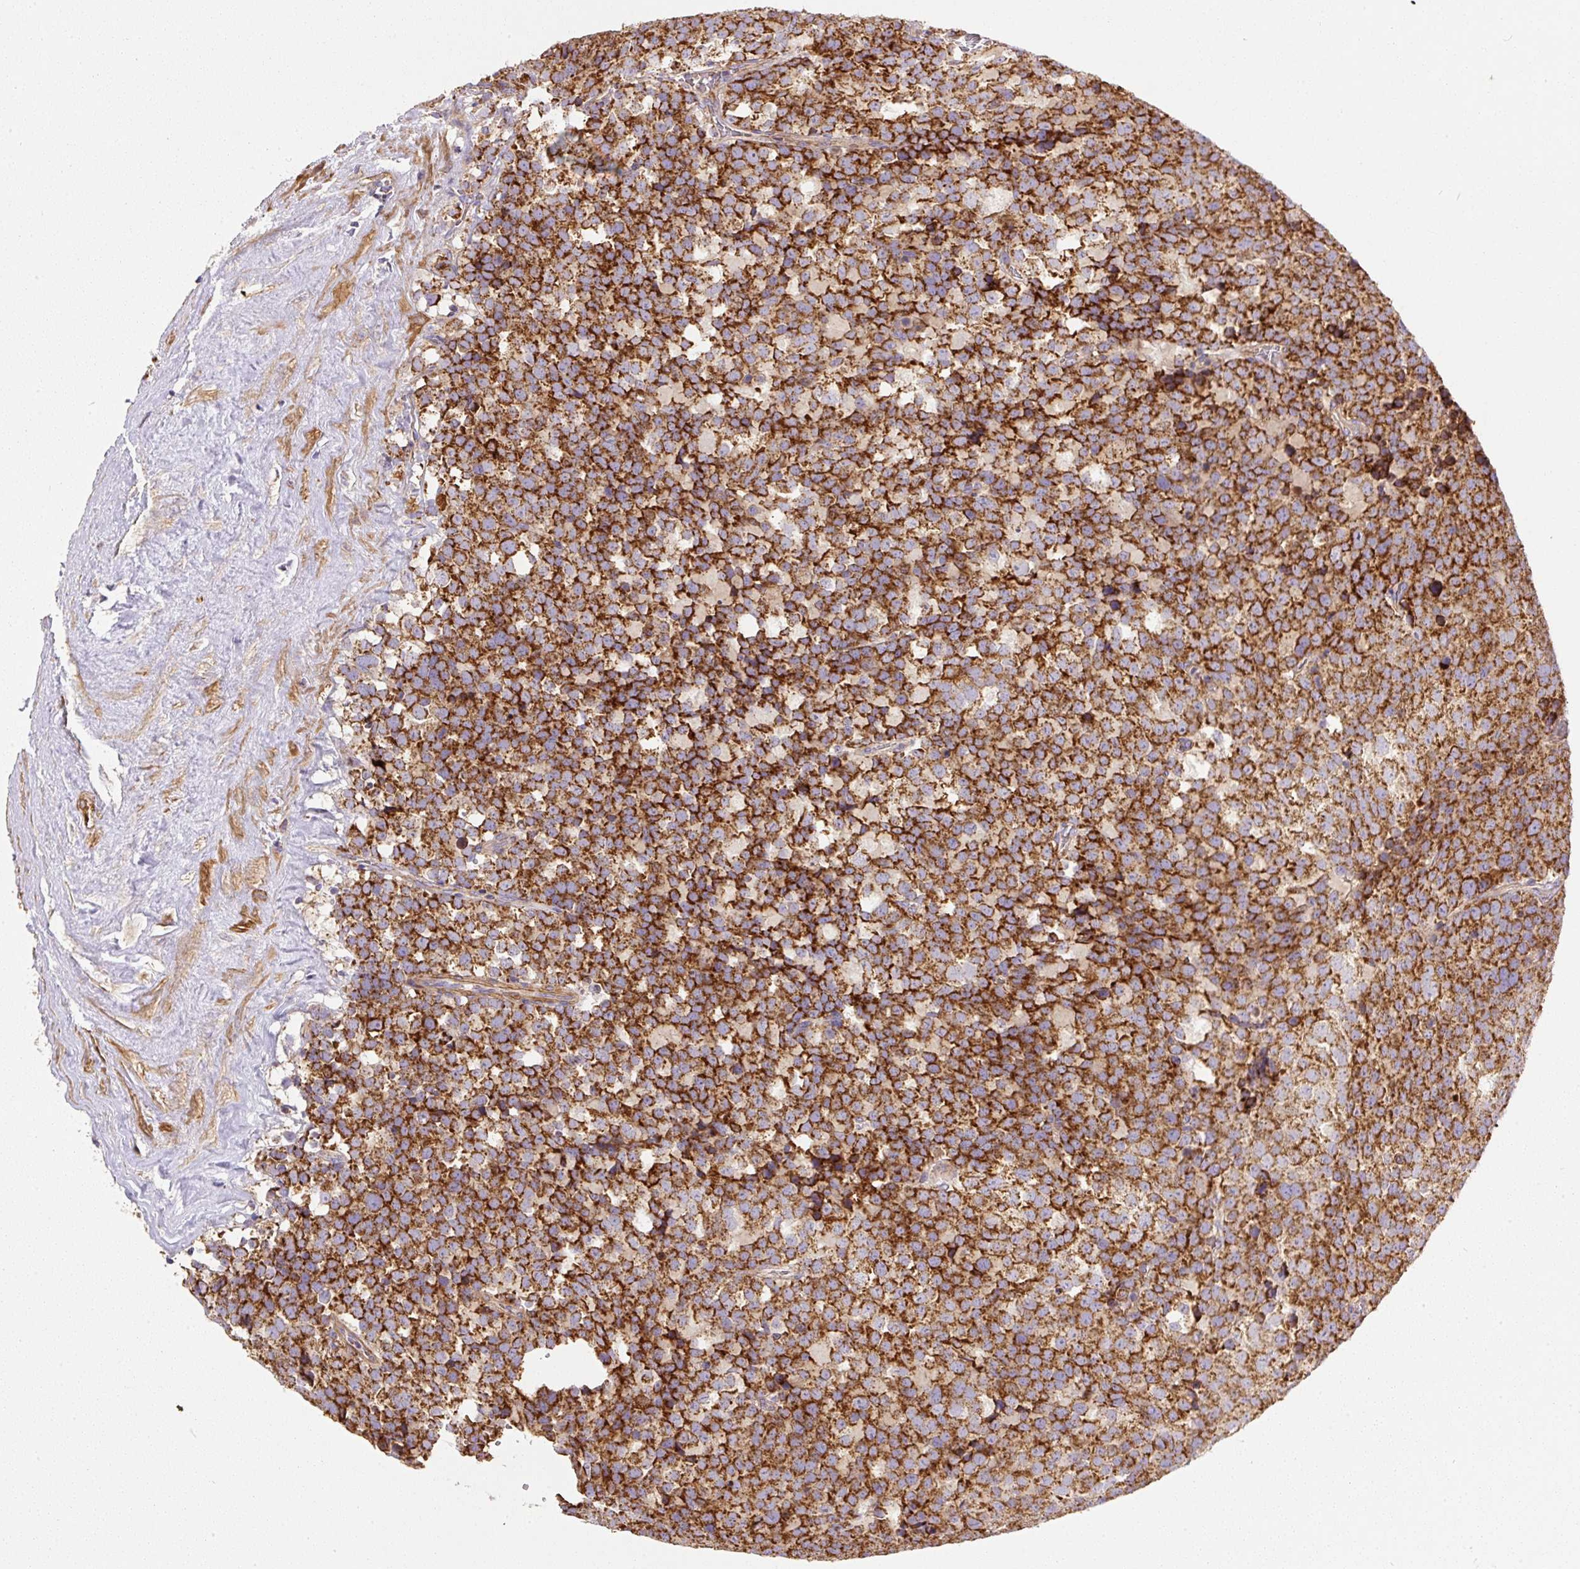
{"staining": {"intensity": "strong", "quantity": ">75%", "location": "cytoplasmic/membranous"}, "tissue": "testis cancer", "cell_type": "Tumor cells", "image_type": "cancer", "snomed": [{"axis": "morphology", "description": "Seminoma, NOS"}, {"axis": "topography", "description": "Testis"}], "caption": "Immunohistochemical staining of testis cancer shows high levels of strong cytoplasmic/membranous positivity in about >75% of tumor cells.", "gene": "NDUFAF2", "patient": {"sex": "male", "age": 71}}